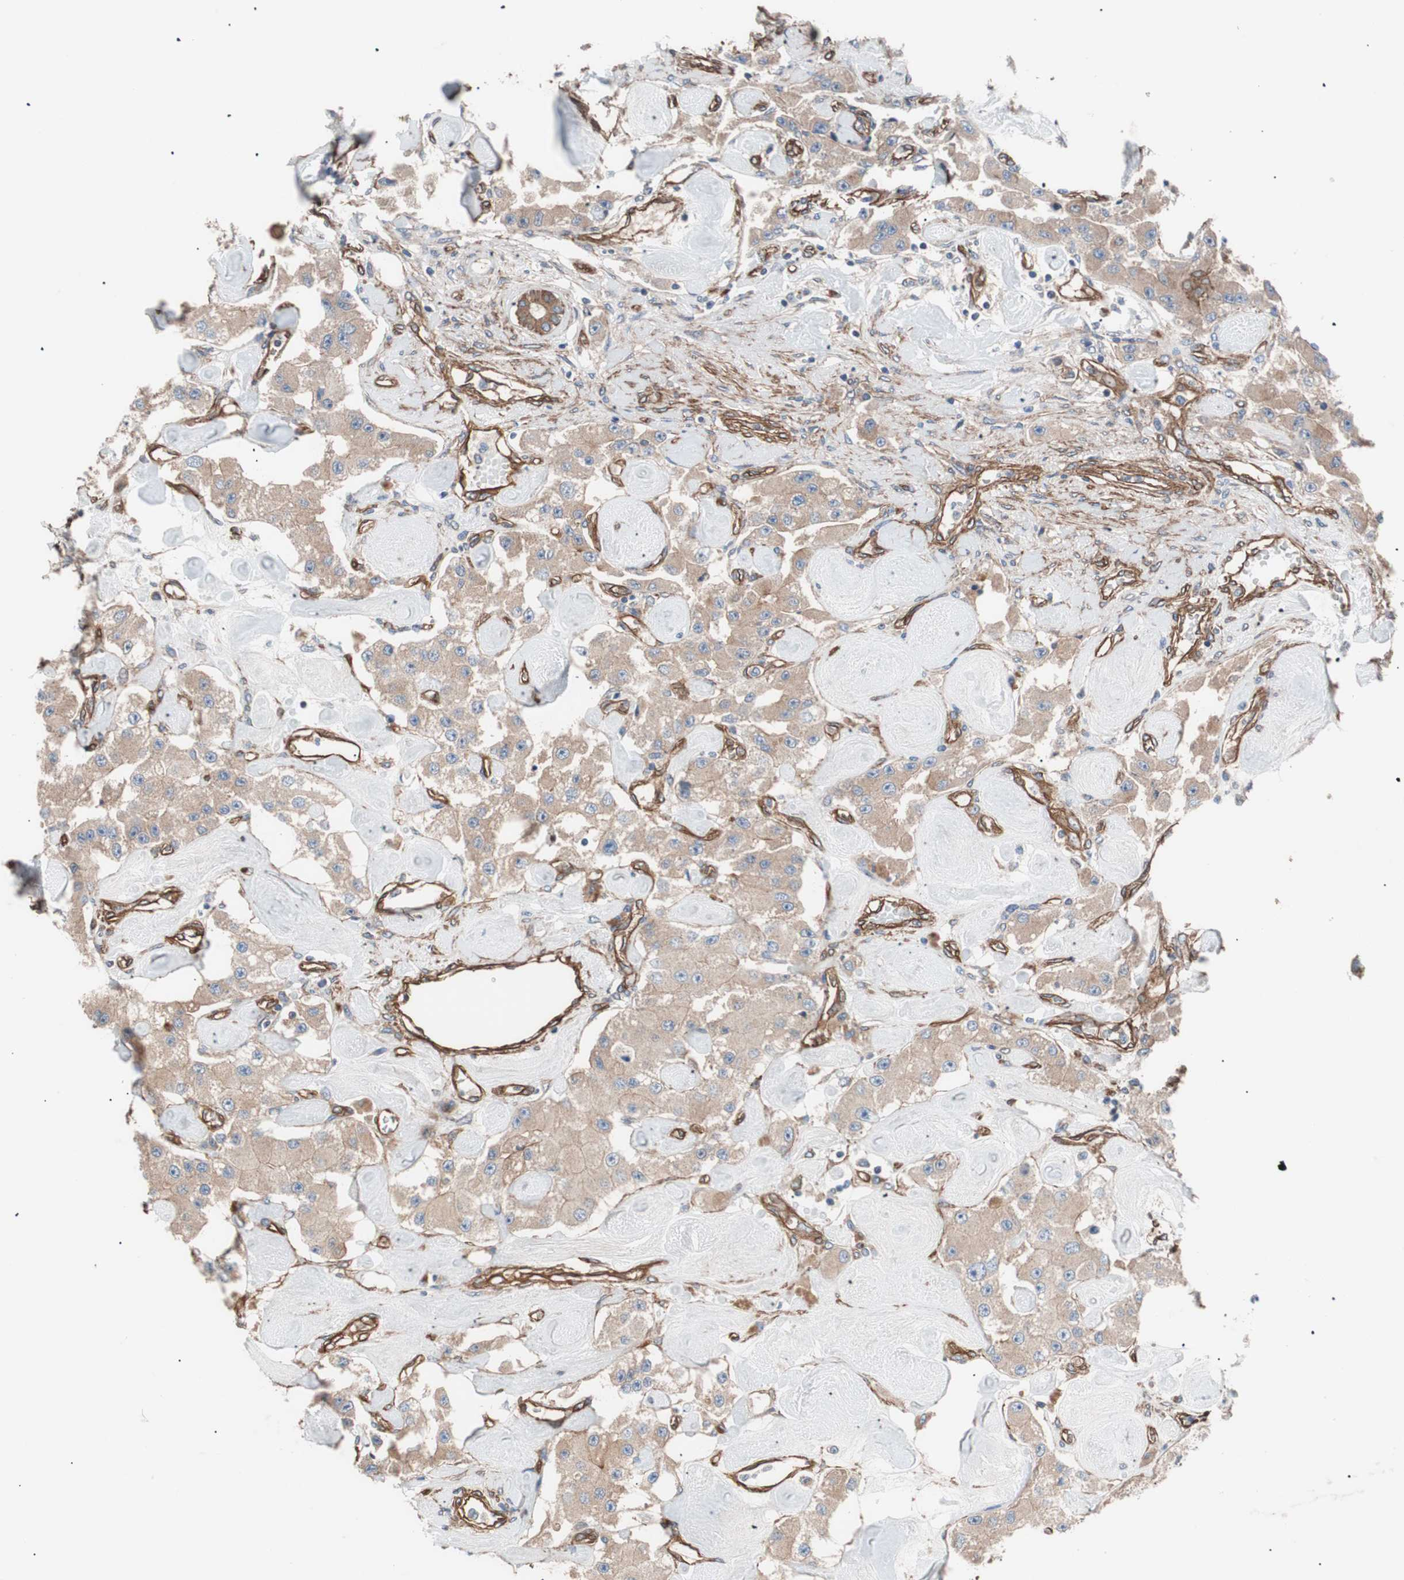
{"staining": {"intensity": "weak", "quantity": "25%-75%", "location": "cytoplasmic/membranous"}, "tissue": "carcinoid", "cell_type": "Tumor cells", "image_type": "cancer", "snomed": [{"axis": "morphology", "description": "Carcinoid, malignant, NOS"}, {"axis": "topography", "description": "Pancreas"}], "caption": "IHC (DAB) staining of human malignant carcinoid exhibits weak cytoplasmic/membranous protein staining in approximately 25%-75% of tumor cells. Immunohistochemistry stains the protein in brown and the nuclei are stained blue.", "gene": "SPINT1", "patient": {"sex": "male", "age": 41}}